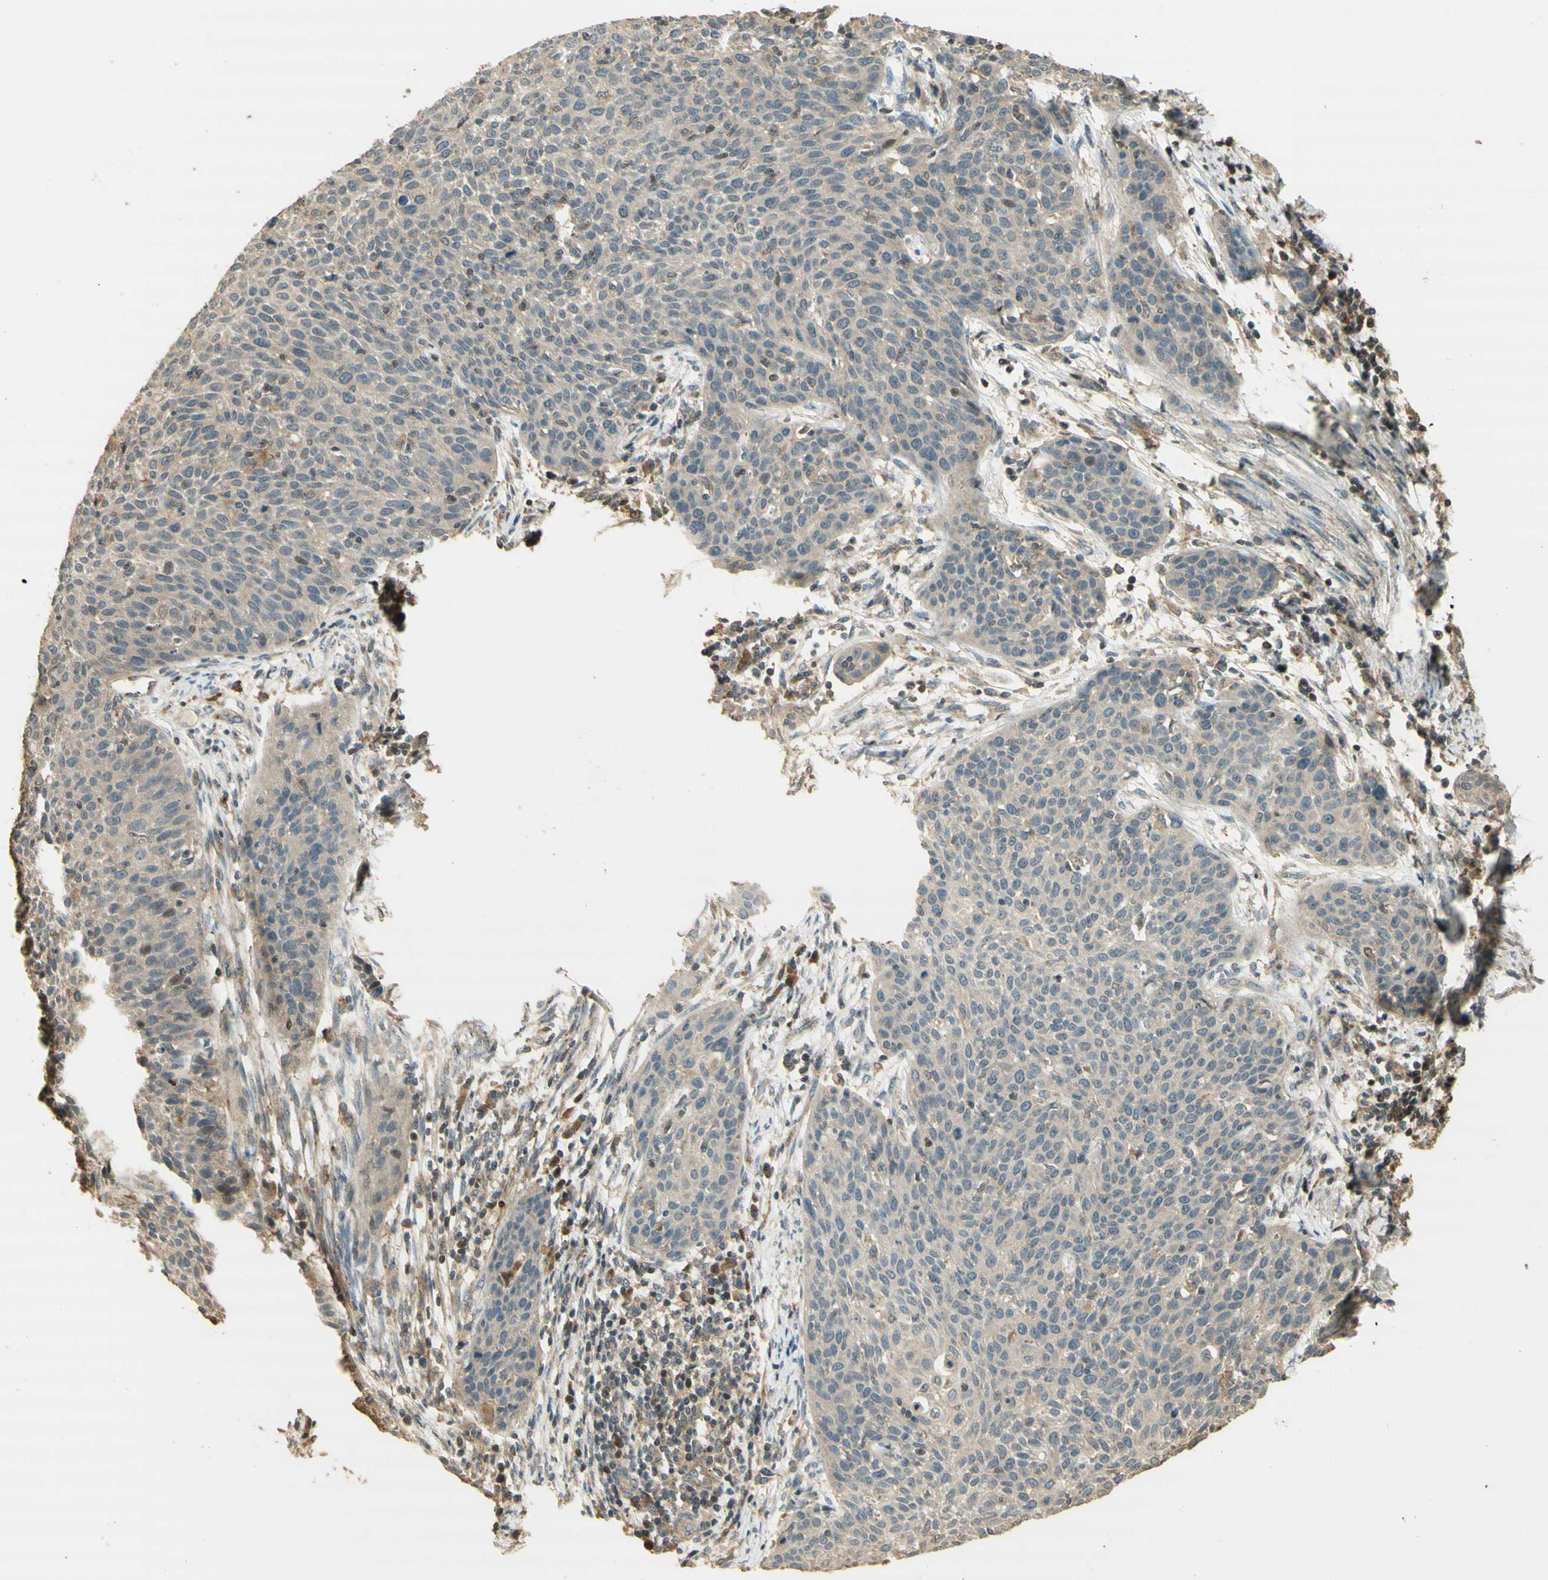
{"staining": {"intensity": "weak", "quantity": ">75%", "location": "cytoplasmic/membranous"}, "tissue": "cervical cancer", "cell_type": "Tumor cells", "image_type": "cancer", "snomed": [{"axis": "morphology", "description": "Squamous cell carcinoma, NOS"}, {"axis": "topography", "description": "Cervix"}], "caption": "Cervical cancer stained with a brown dye reveals weak cytoplasmic/membranous positive positivity in about >75% of tumor cells.", "gene": "AGER", "patient": {"sex": "female", "age": 38}}